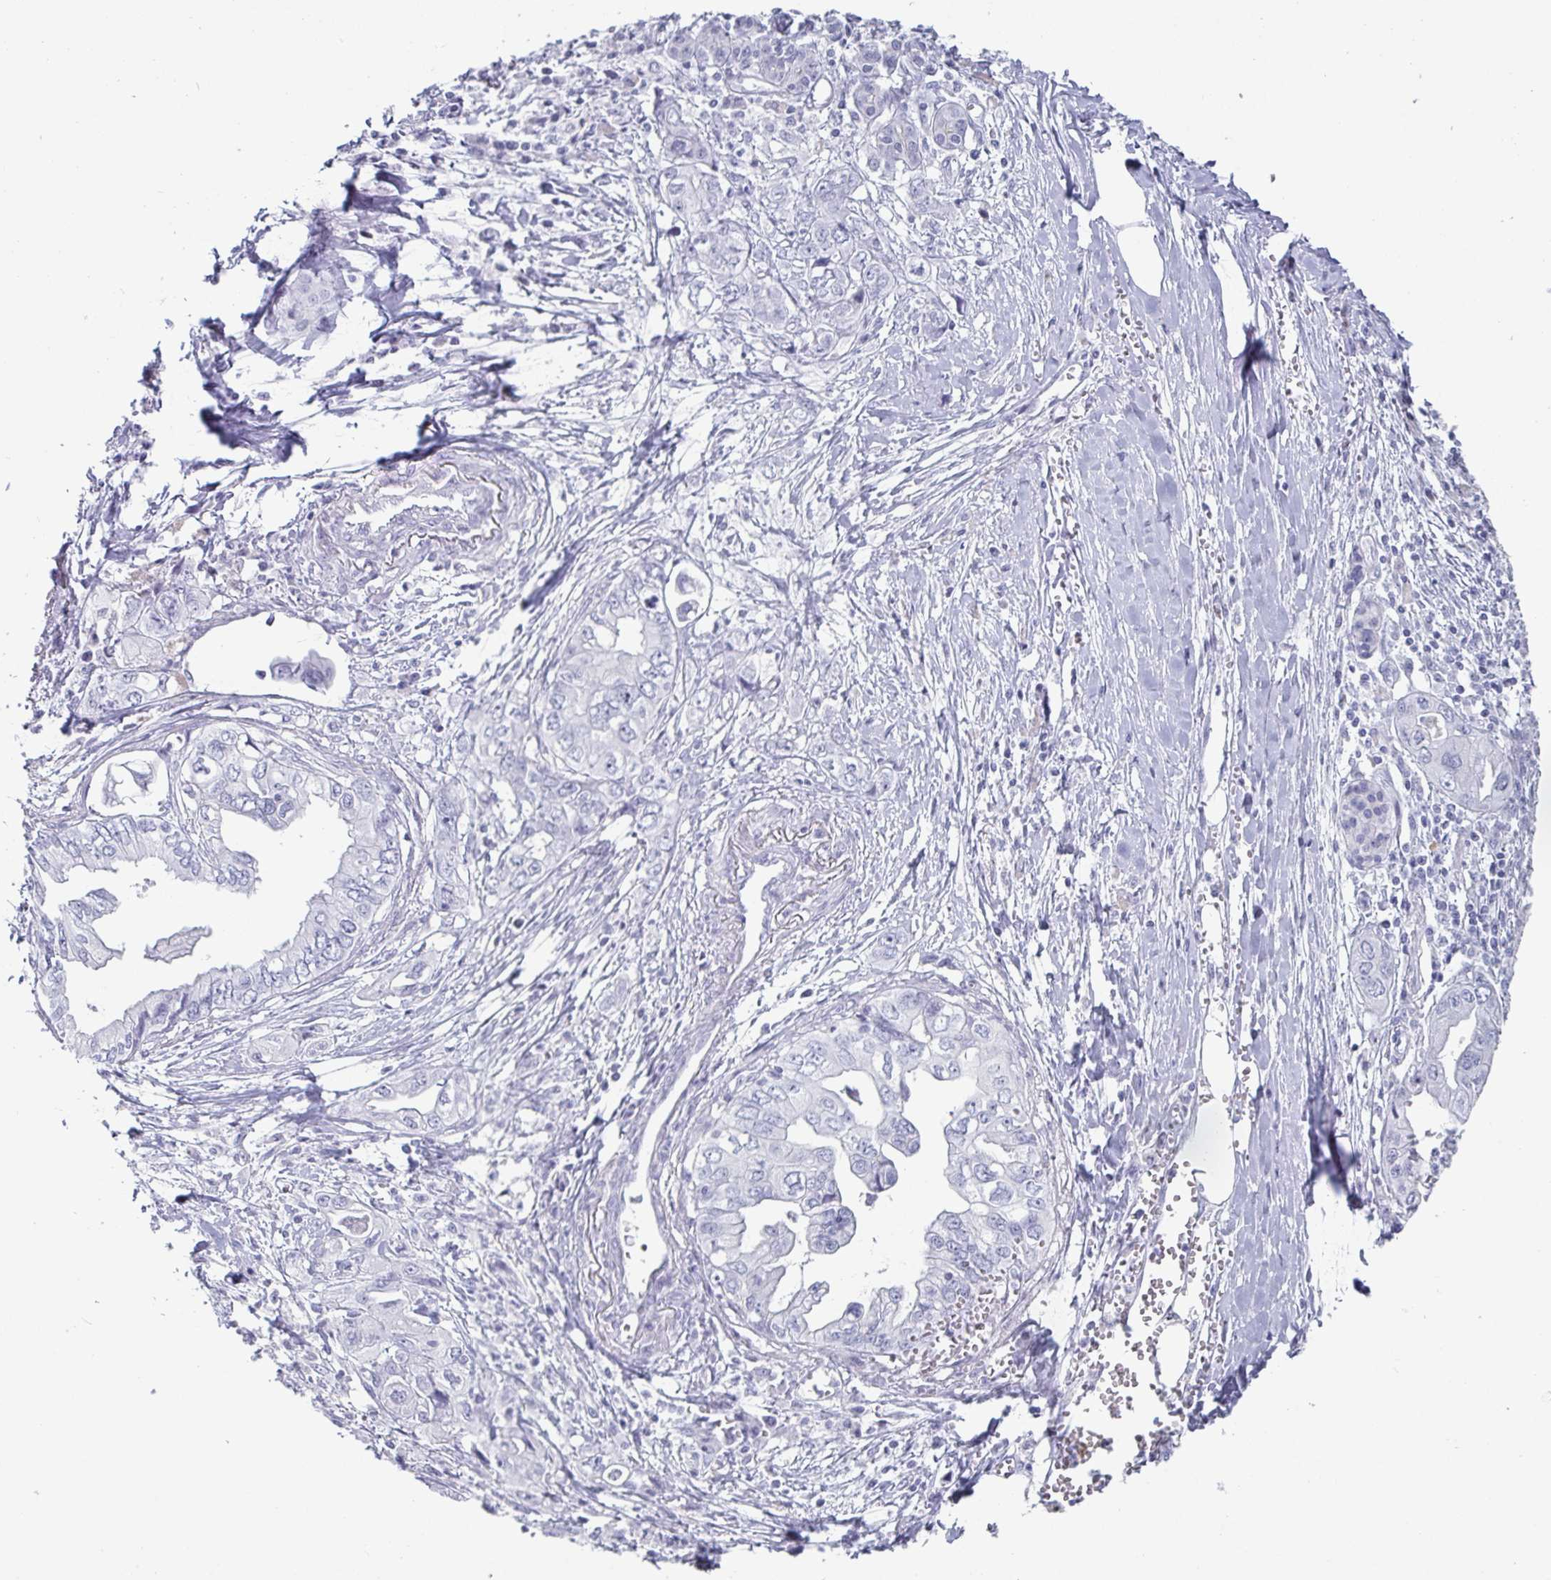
{"staining": {"intensity": "negative", "quantity": "none", "location": "none"}, "tissue": "pancreatic cancer", "cell_type": "Tumor cells", "image_type": "cancer", "snomed": [{"axis": "morphology", "description": "Adenocarcinoma, NOS"}, {"axis": "topography", "description": "Pancreas"}], "caption": "Tumor cells show no significant protein staining in pancreatic adenocarcinoma. Nuclei are stained in blue.", "gene": "VSIG10L", "patient": {"sex": "male", "age": 68}}